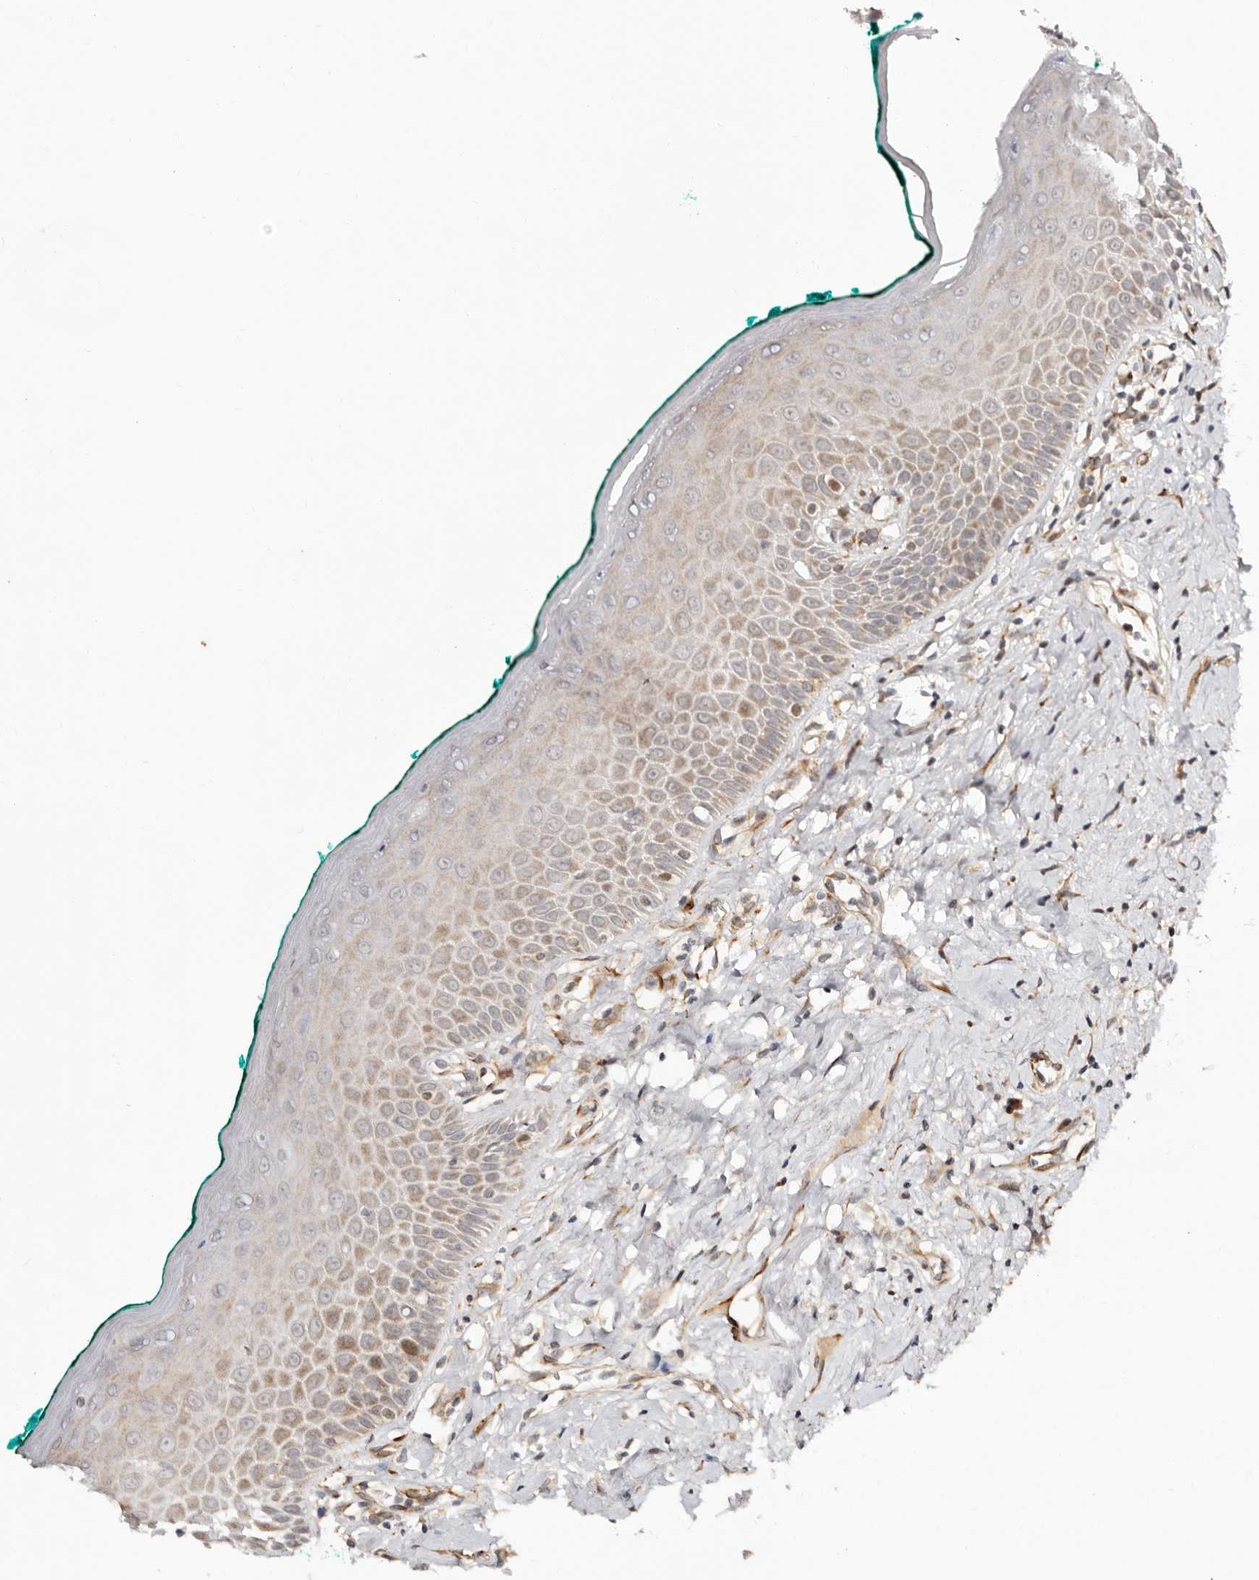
{"staining": {"intensity": "moderate", "quantity": "25%-75%", "location": "cytoplasmic/membranous"}, "tissue": "oral mucosa", "cell_type": "Squamous epithelial cells", "image_type": "normal", "snomed": [{"axis": "morphology", "description": "Normal tissue, NOS"}, {"axis": "topography", "description": "Oral tissue"}], "caption": "Moderate cytoplasmic/membranous protein expression is seen in approximately 25%-75% of squamous epithelial cells in oral mucosa. The staining is performed using DAB (3,3'-diaminobenzidine) brown chromogen to label protein expression. The nuclei are counter-stained blue using hematoxylin.", "gene": "BCL2L15", "patient": {"sex": "female", "age": 70}}